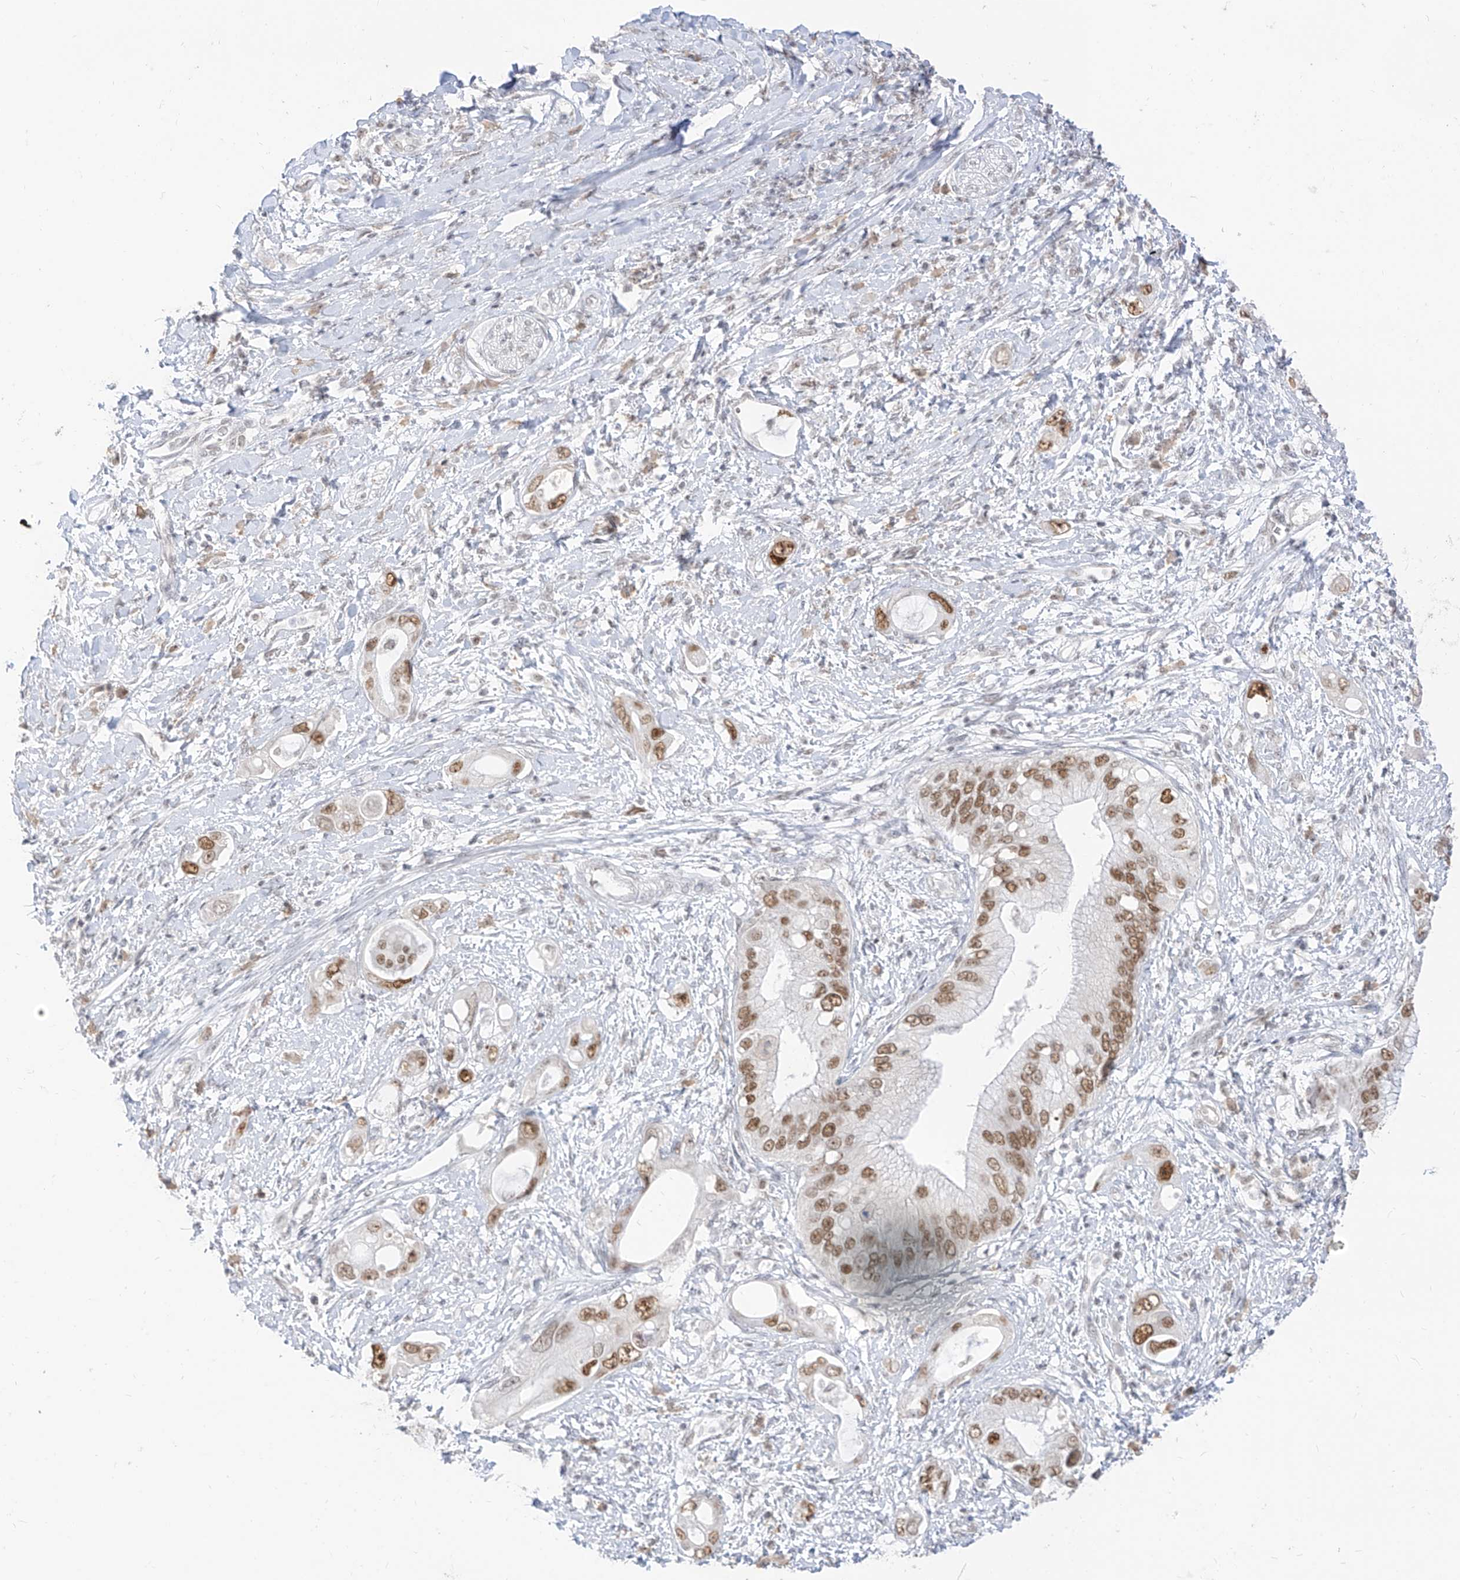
{"staining": {"intensity": "moderate", "quantity": ">75%", "location": "nuclear"}, "tissue": "pancreatic cancer", "cell_type": "Tumor cells", "image_type": "cancer", "snomed": [{"axis": "morphology", "description": "Inflammation, NOS"}, {"axis": "morphology", "description": "Adenocarcinoma, NOS"}, {"axis": "topography", "description": "Pancreas"}], "caption": "Approximately >75% of tumor cells in human adenocarcinoma (pancreatic) reveal moderate nuclear protein positivity as visualized by brown immunohistochemical staining.", "gene": "SUPT5H", "patient": {"sex": "female", "age": 56}}